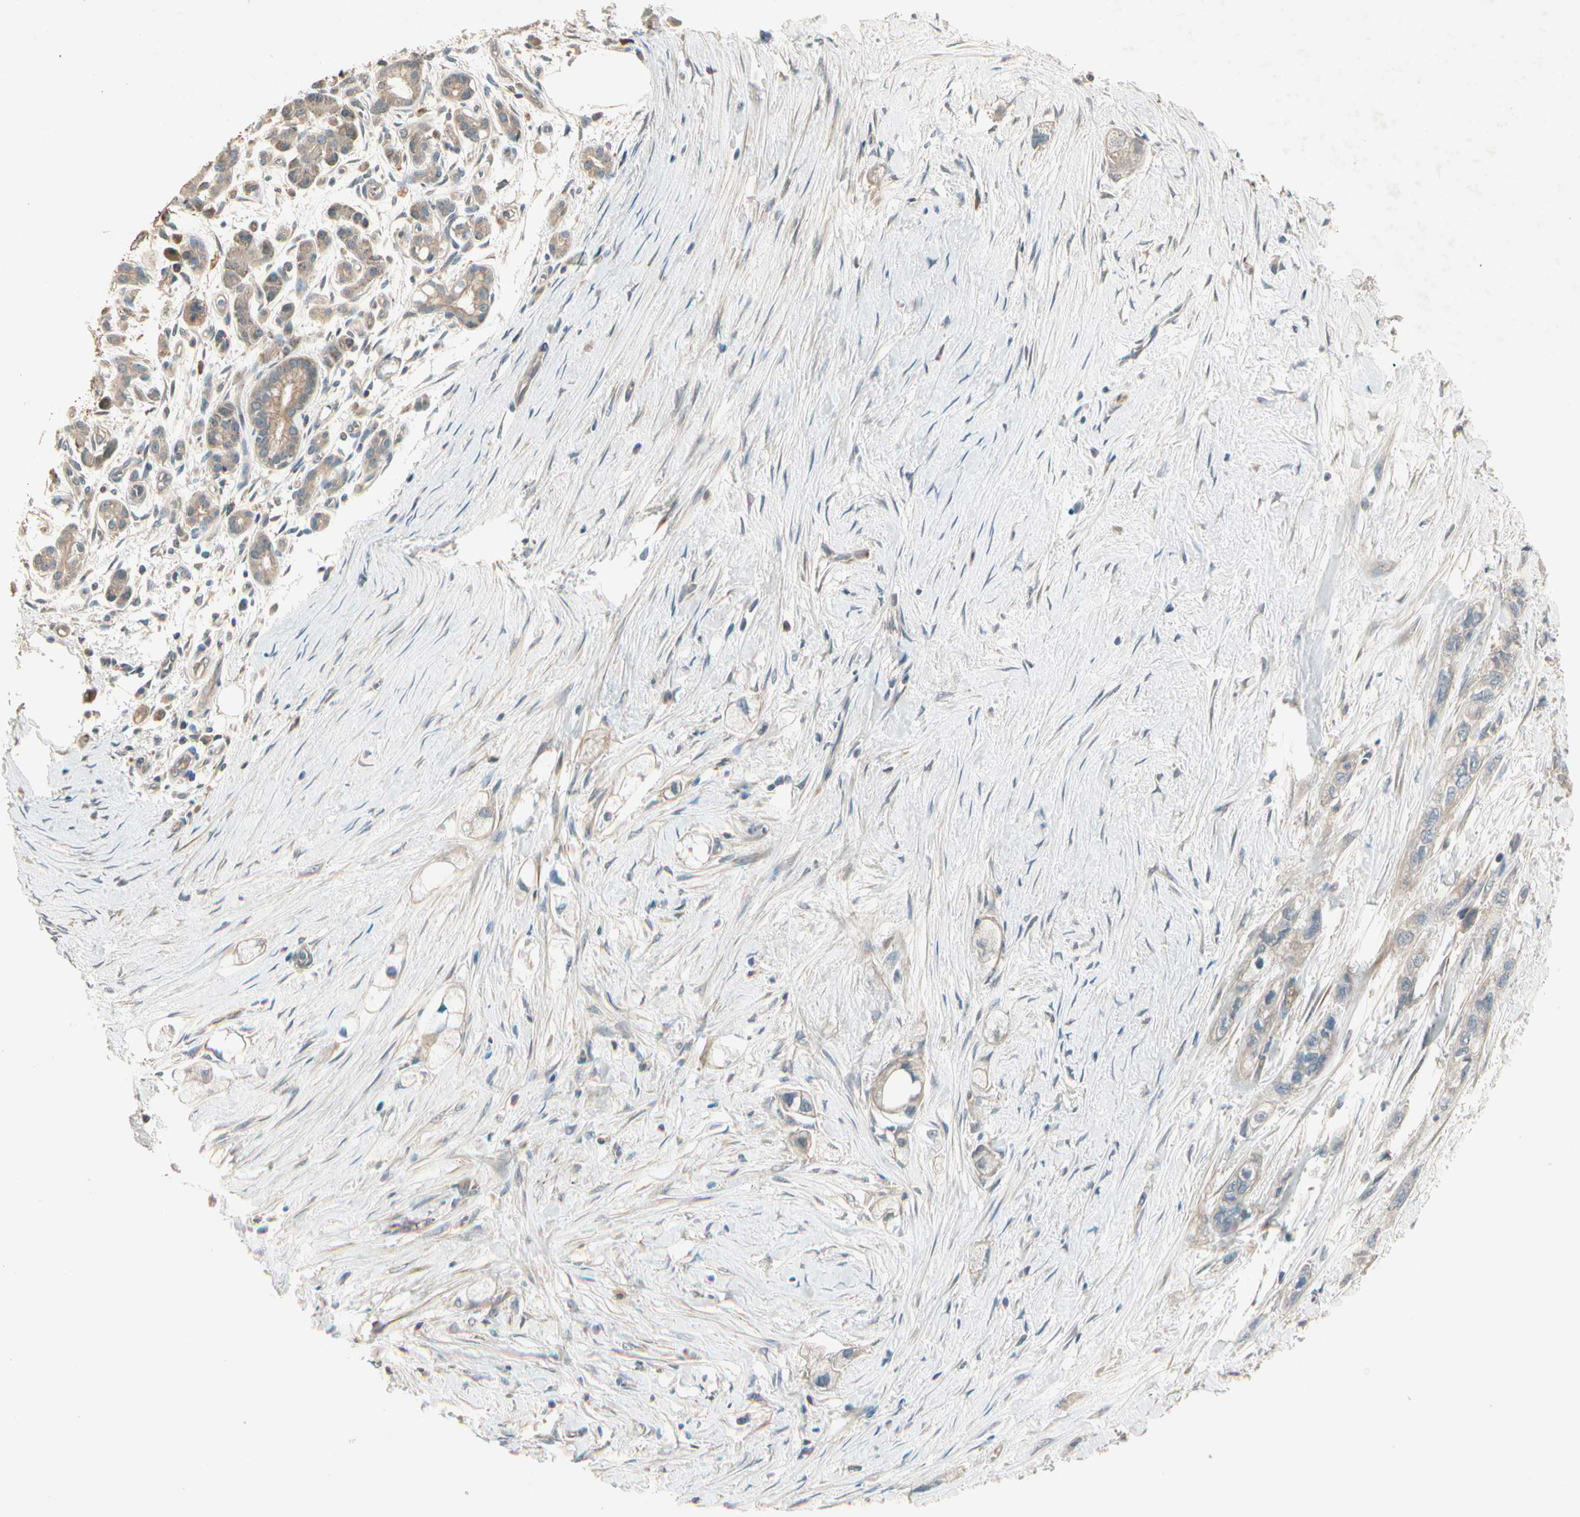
{"staining": {"intensity": "weak", "quantity": "25%-75%", "location": "cytoplasmic/membranous"}, "tissue": "pancreatic cancer", "cell_type": "Tumor cells", "image_type": "cancer", "snomed": [{"axis": "morphology", "description": "Adenocarcinoma, NOS"}, {"axis": "topography", "description": "Pancreas"}], "caption": "Tumor cells demonstrate weak cytoplasmic/membranous positivity in approximately 25%-75% of cells in pancreatic adenocarcinoma.", "gene": "ACVR1", "patient": {"sex": "male", "age": 74}}